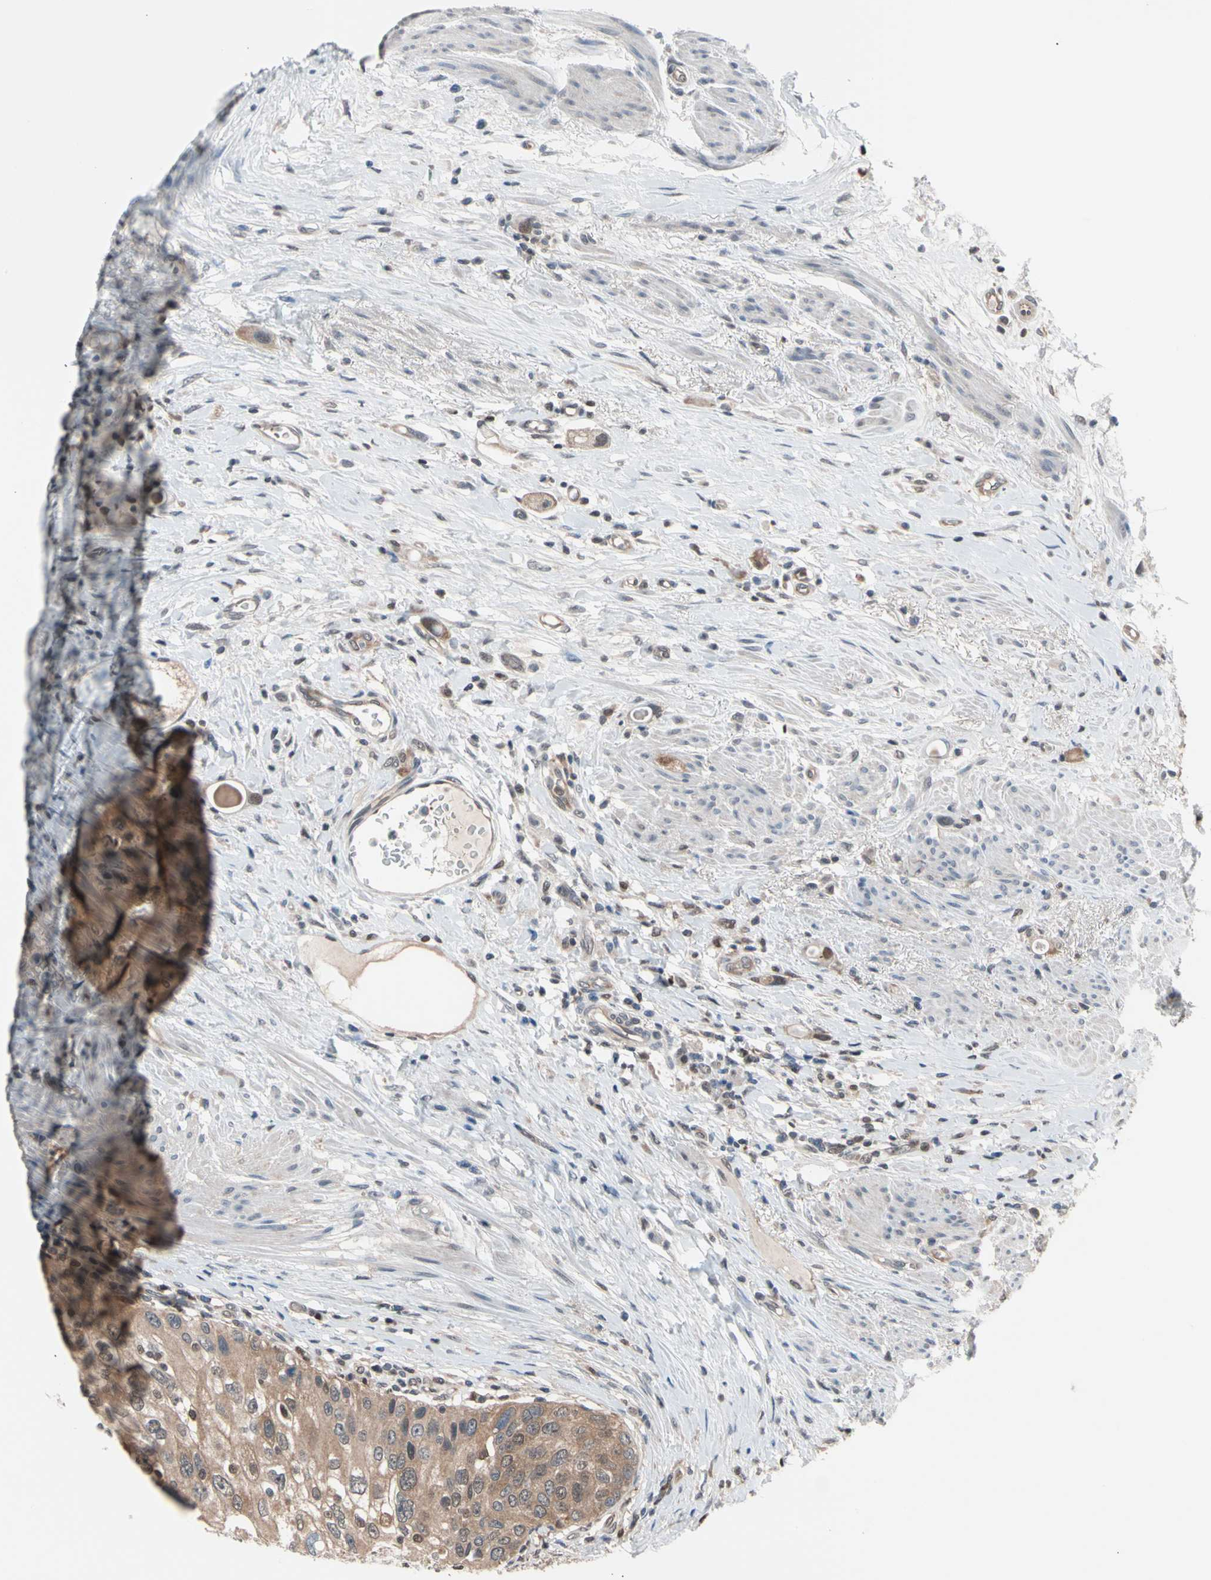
{"staining": {"intensity": "moderate", "quantity": ">75%", "location": "cytoplasmic/membranous"}, "tissue": "urothelial cancer", "cell_type": "Tumor cells", "image_type": "cancer", "snomed": [{"axis": "morphology", "description": "Urothelial carcinoma, High grade"}, {"axis": "topography", "description": "Urinary bladder"}], "caption": "Urothelial carcinoma (high-grade) stained with a brown dye displays moderate cytoplasmic/membranous positive expression in approximately >75% of tumor cells.", "gene": "PSMA2", "patient": {"sex": "female", "age": 56}}